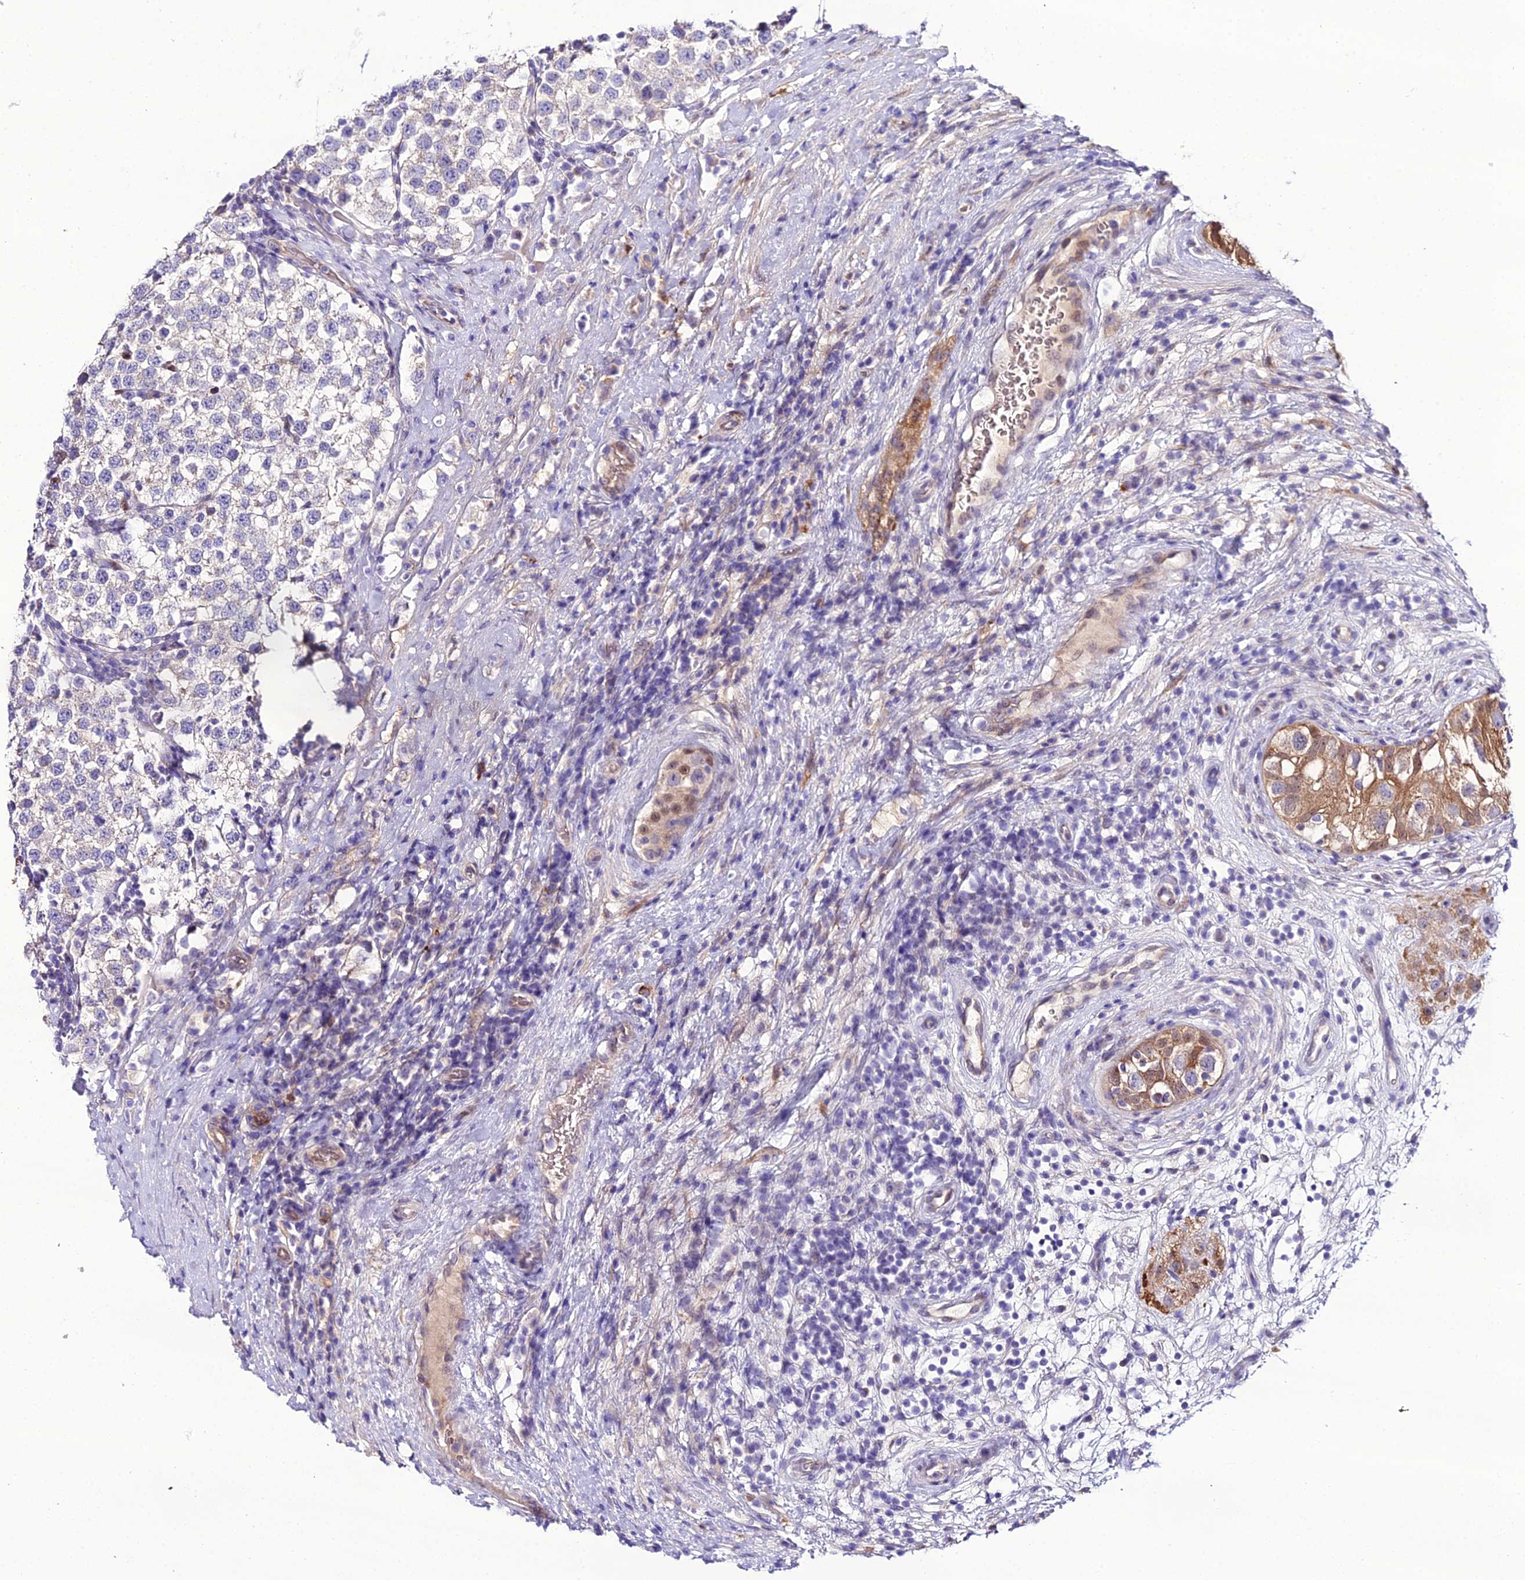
{"staining": {"intensity": "negative", "quantity": "none", "location": "none"}, "tissue": "testis cancer", "cell_type": "Tumor cells", "image_type": "cancer", "snomed": [{"axis": "morphology", "description": "Seminoma, NOS"}, {"axis": "topography", "description": "Testis"}], "caption": "DAB immunohistochemical staining of human testis seminoma reveals no significant positivity in tumor cells.", "gene": "MB21D2", "patient": {"sex": "male", "age": 34}}